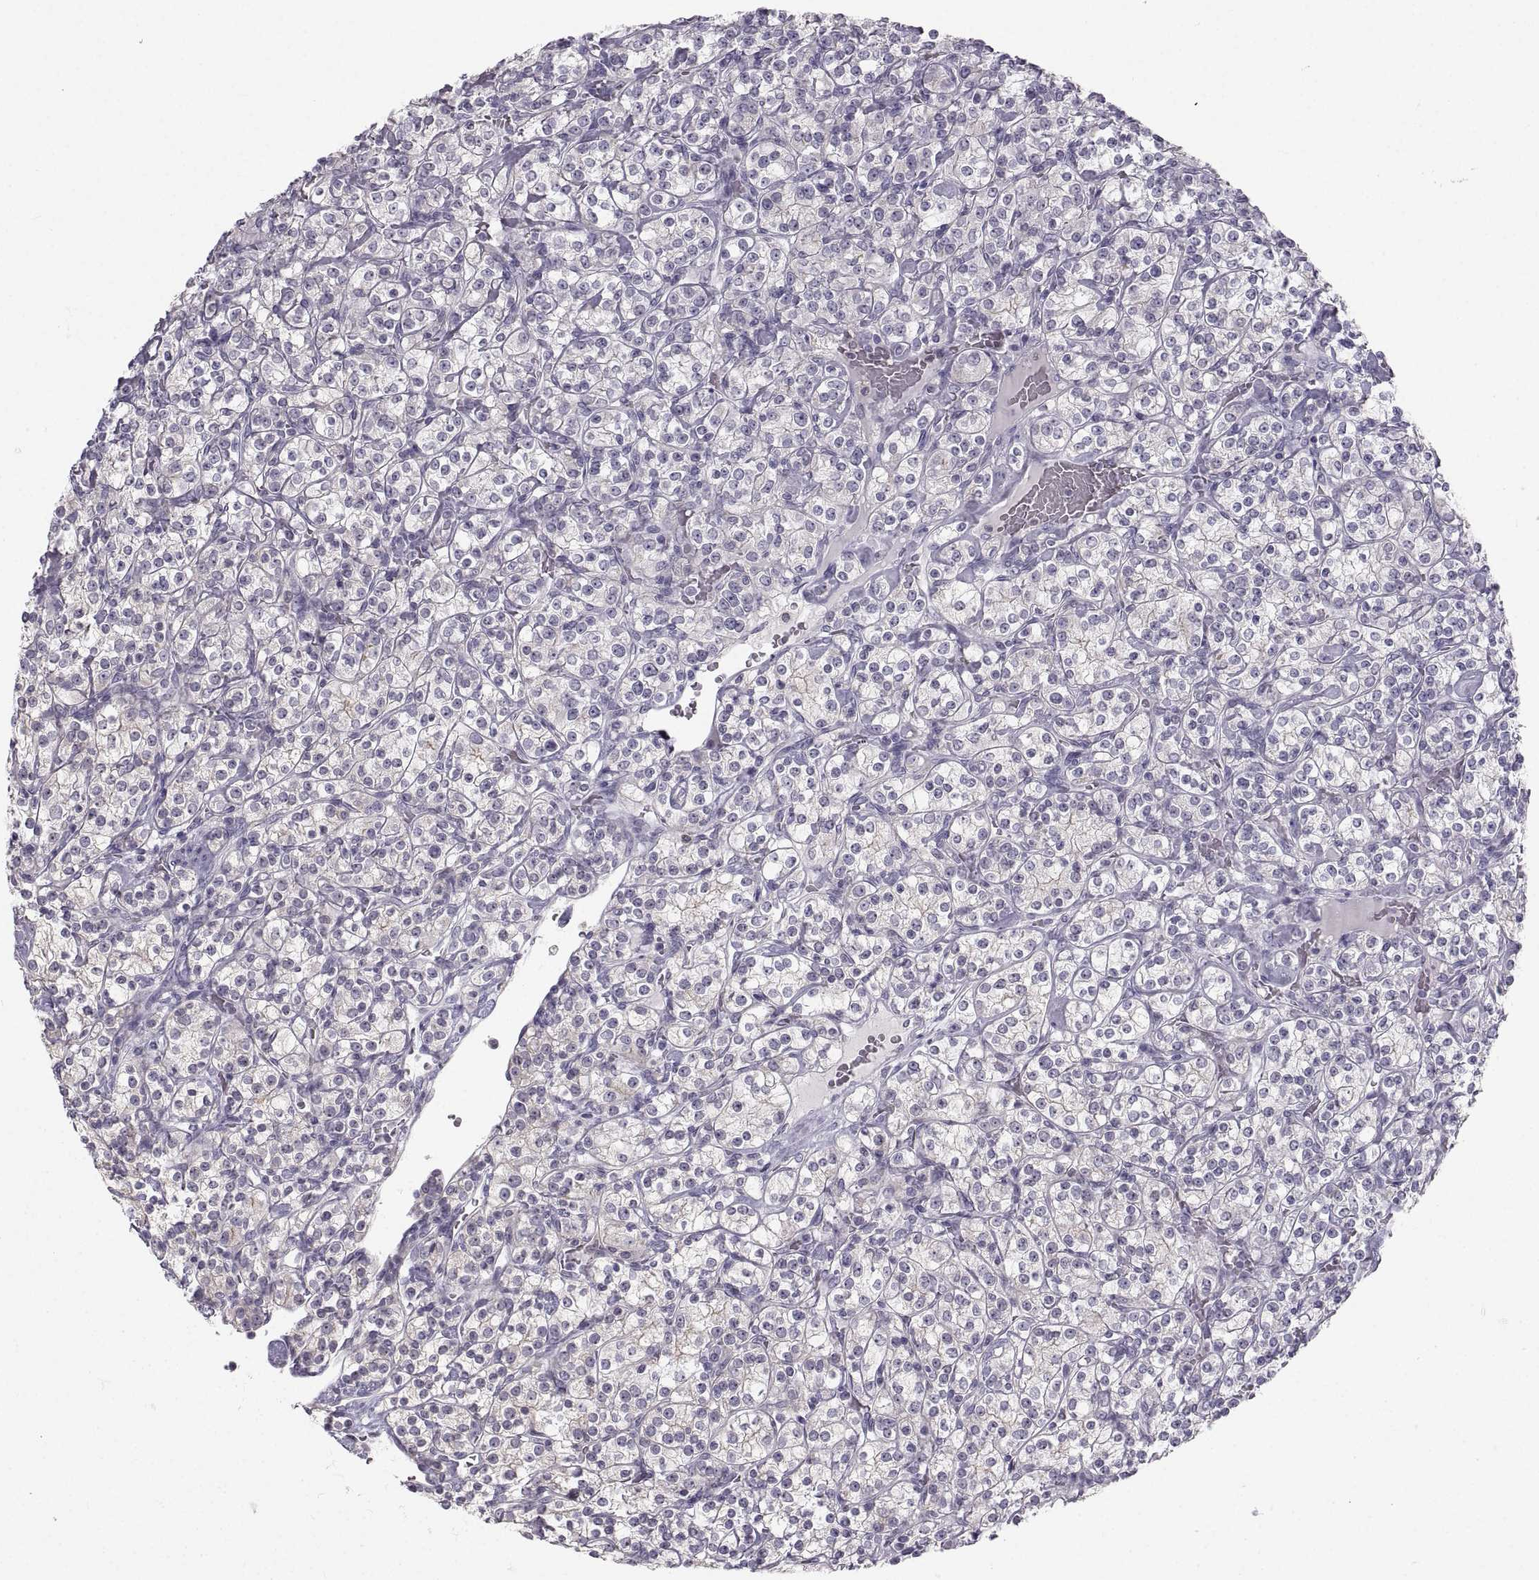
{"staining": {"intensity": "negative", "quantity": "none", "location": "none"}, "tissue": "renal cancer", "cell_type": "Tumor cells", "image_type": "cancer", "snomed": [{"axis": "morphology", "description": "Adenocarcinoma, NOS"}, {"axis": "topography", "description": "Kidney"}], "caption": "Tumor cells are negative for brown protein staining in renal cancer (adenocarcinoma).", "gene": "ZNF185", "patient": {"sex": "male", "age": 77}}